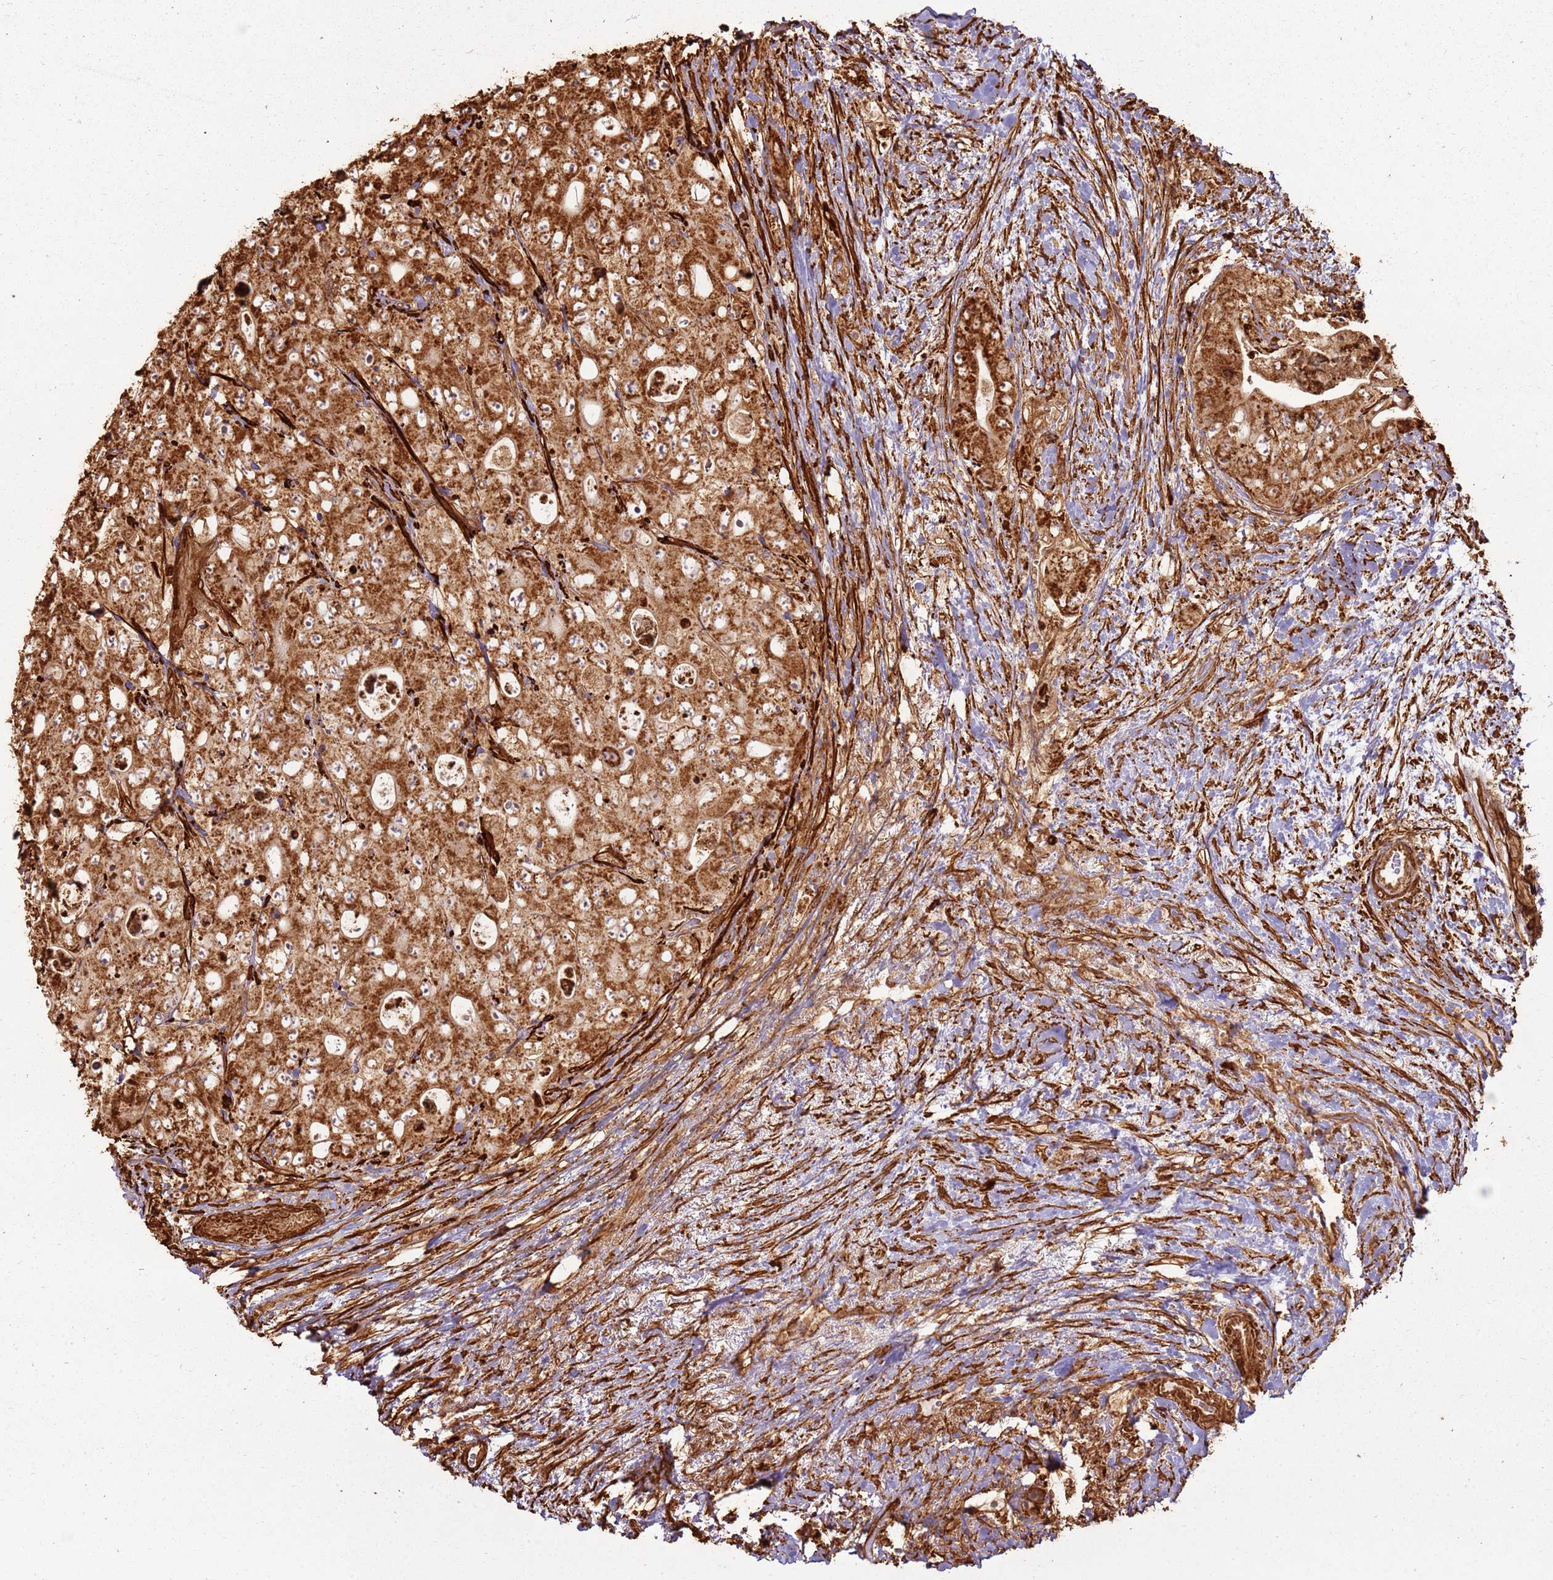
{"staining": {"intensity": "strong", "quantity": ">75%", "location": "cytoplasmic/membranous"}, "tissue": "colorectal cancer", "cell_type": "Tumor cells", "image_type": "cancer", "snomed": [{"axis": "morphology", "description": "Adenocarcinoma, NOS"}, {"axis": "topography", "description": "Colon"}], "caption": "Strong cytoplasmic/membranous positivity is identified in about >75% of tumor cells in adenocarcinoma (colorectal).", "gene": "DDX59", "patient": {"sex": "female", "age": 46}}